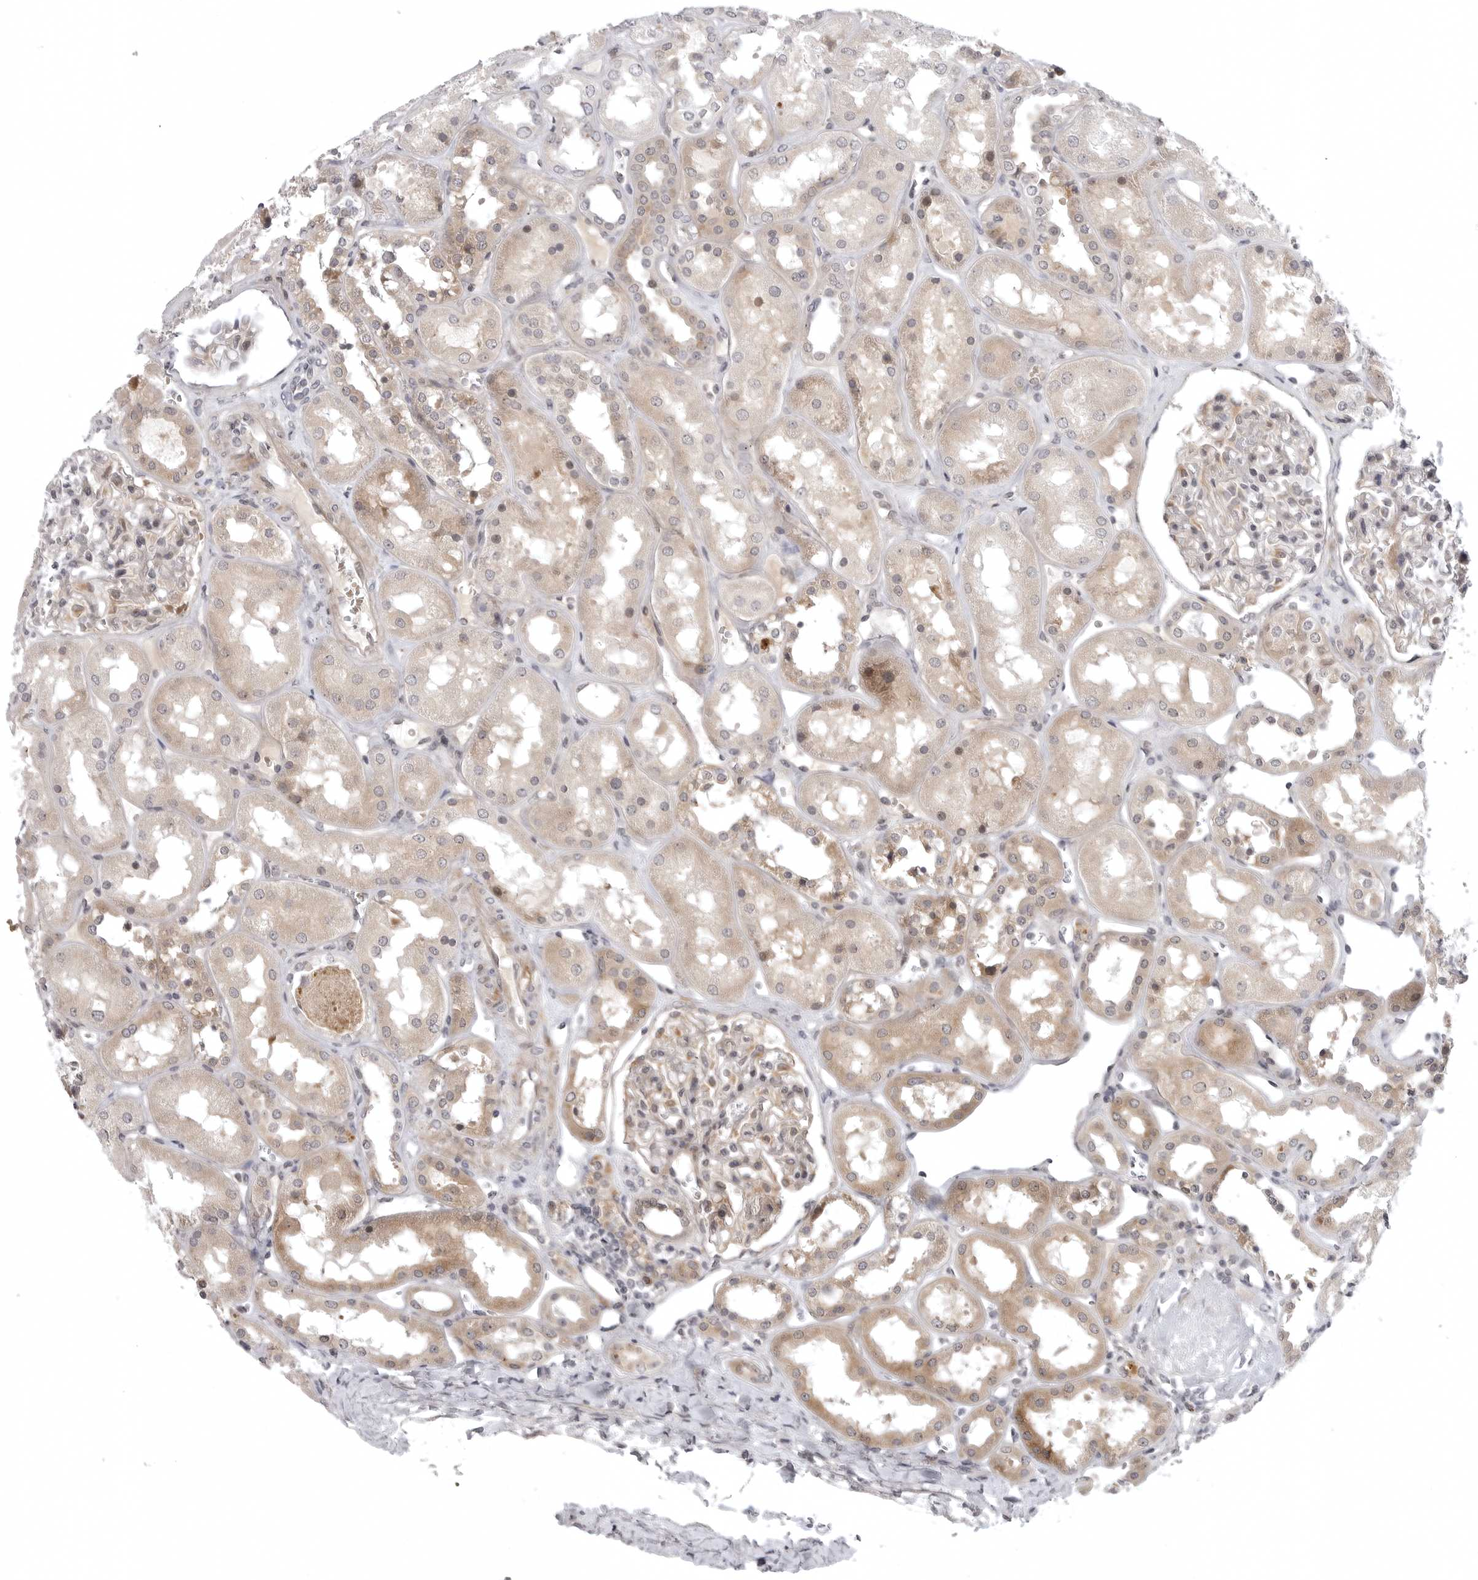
{"staining": {"intensity": "moderate", "quantity": "<25%", "location": "cytoplasmic/membranous"}, "tissue": "kidney", "cell_type": "Cells in glomeruli", "image_type": "normal", "snomed": [{"axis": "morphology", "description": "Normal tissue, NOS"}, {"axis": "topography", "description": "Kidney"}], "caption": "Kidney stained for a protein (brown) exhibits moderate cytoplasmic/membranous positive expression in approximately <25% of cells in glomeruli.", "gene": "CD300LD", "patient": {"sex": "male", "age": 70}}